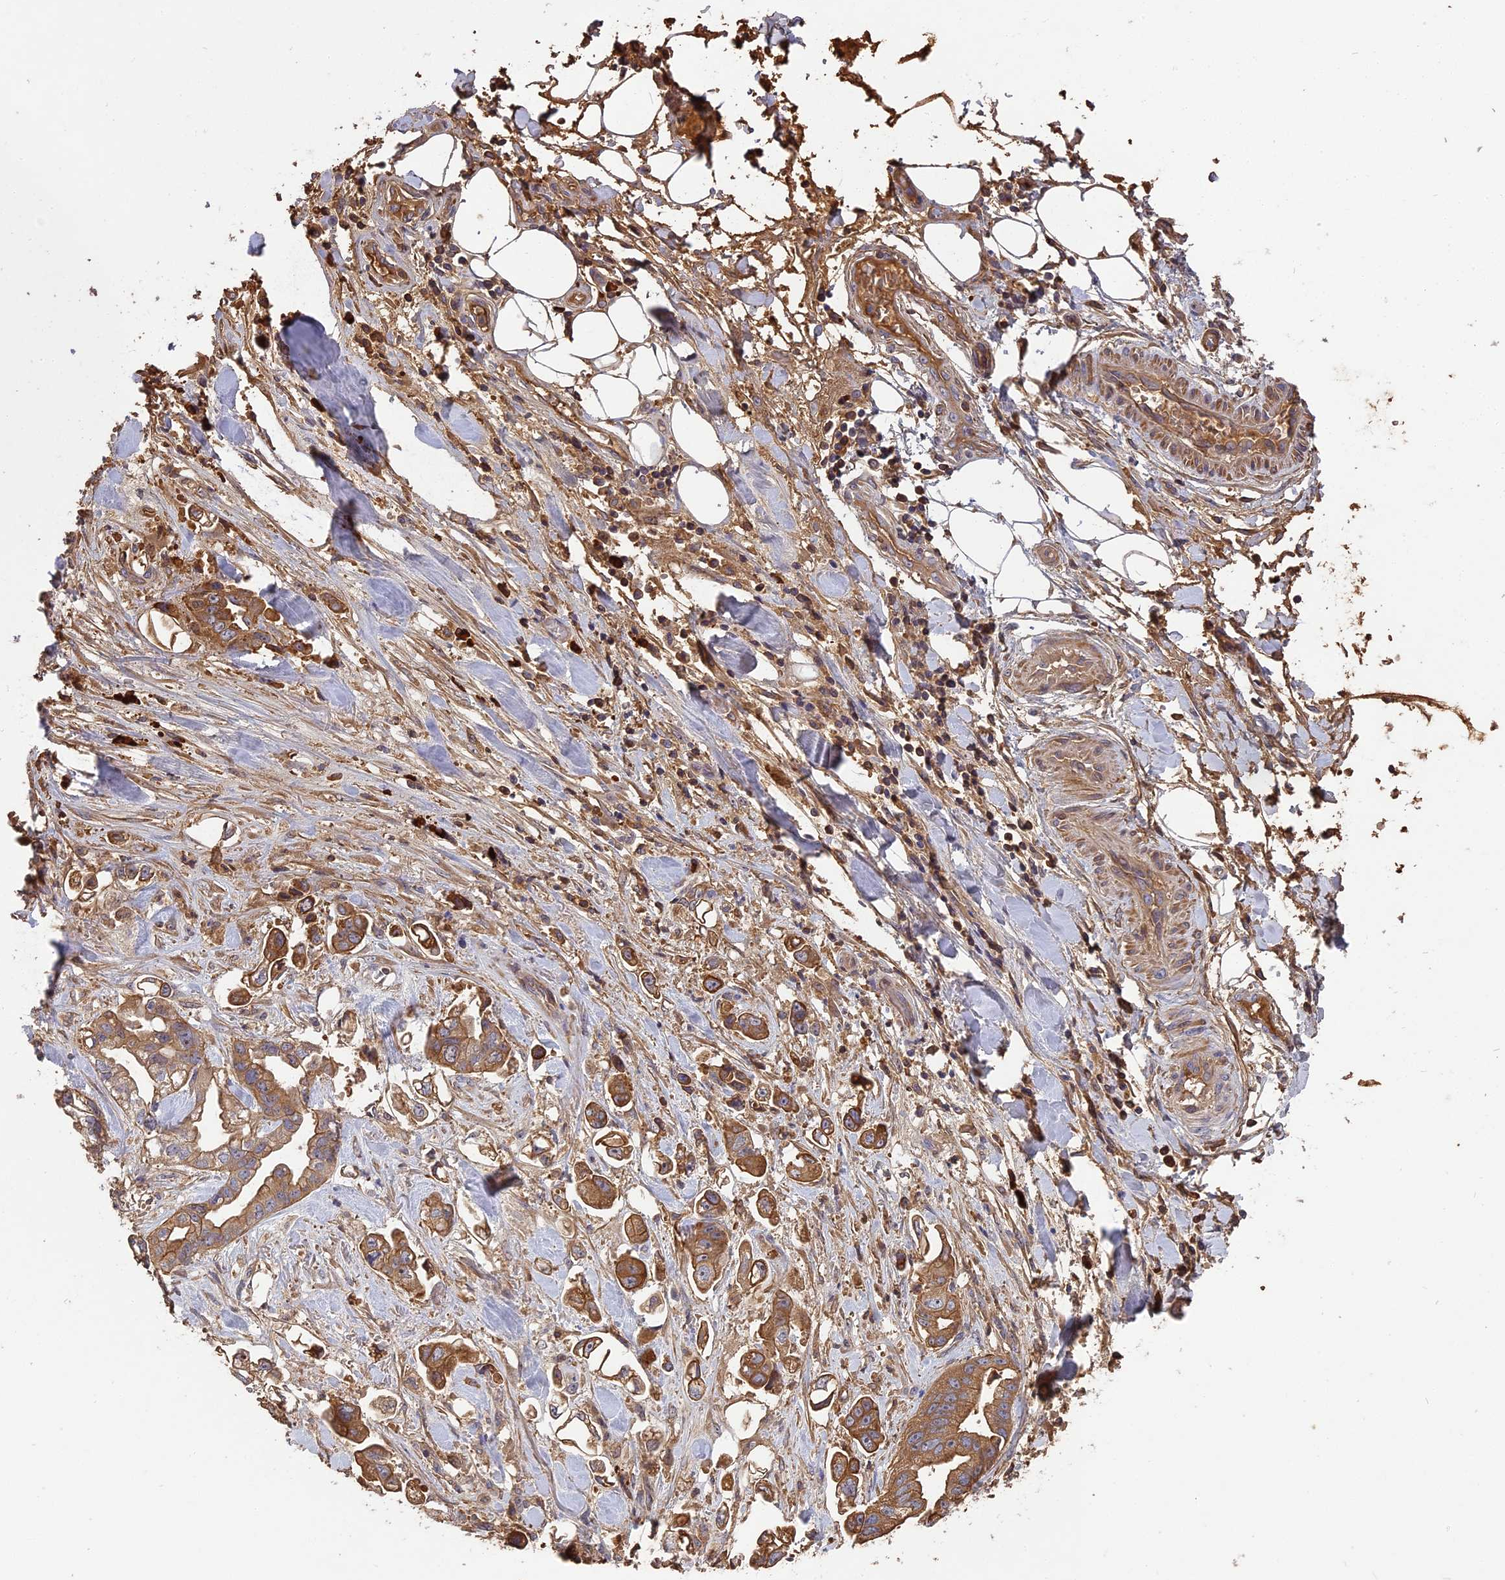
{"staining": {"intensity": "moderate", "quantity": ">75%", "location": "cytoplasmic/membranous"}, "tissue": "stomach cancer", "cell_type": "Tumor cells", "image_type": "cancer", "snomed": [{"axis": "morphology", "description": "Adenocarcinoma, NOS"}, {"axis": "topography", "description": "Stomach"}], "caption": "Protein expression analysis of adenocarcinoma (stomach) exhibits moderate cytoplasmic/membranous staining in approximately >75% of tumor cells.", "gene": "ERMAP", "patient": {"sex": "male", "age": 62}}